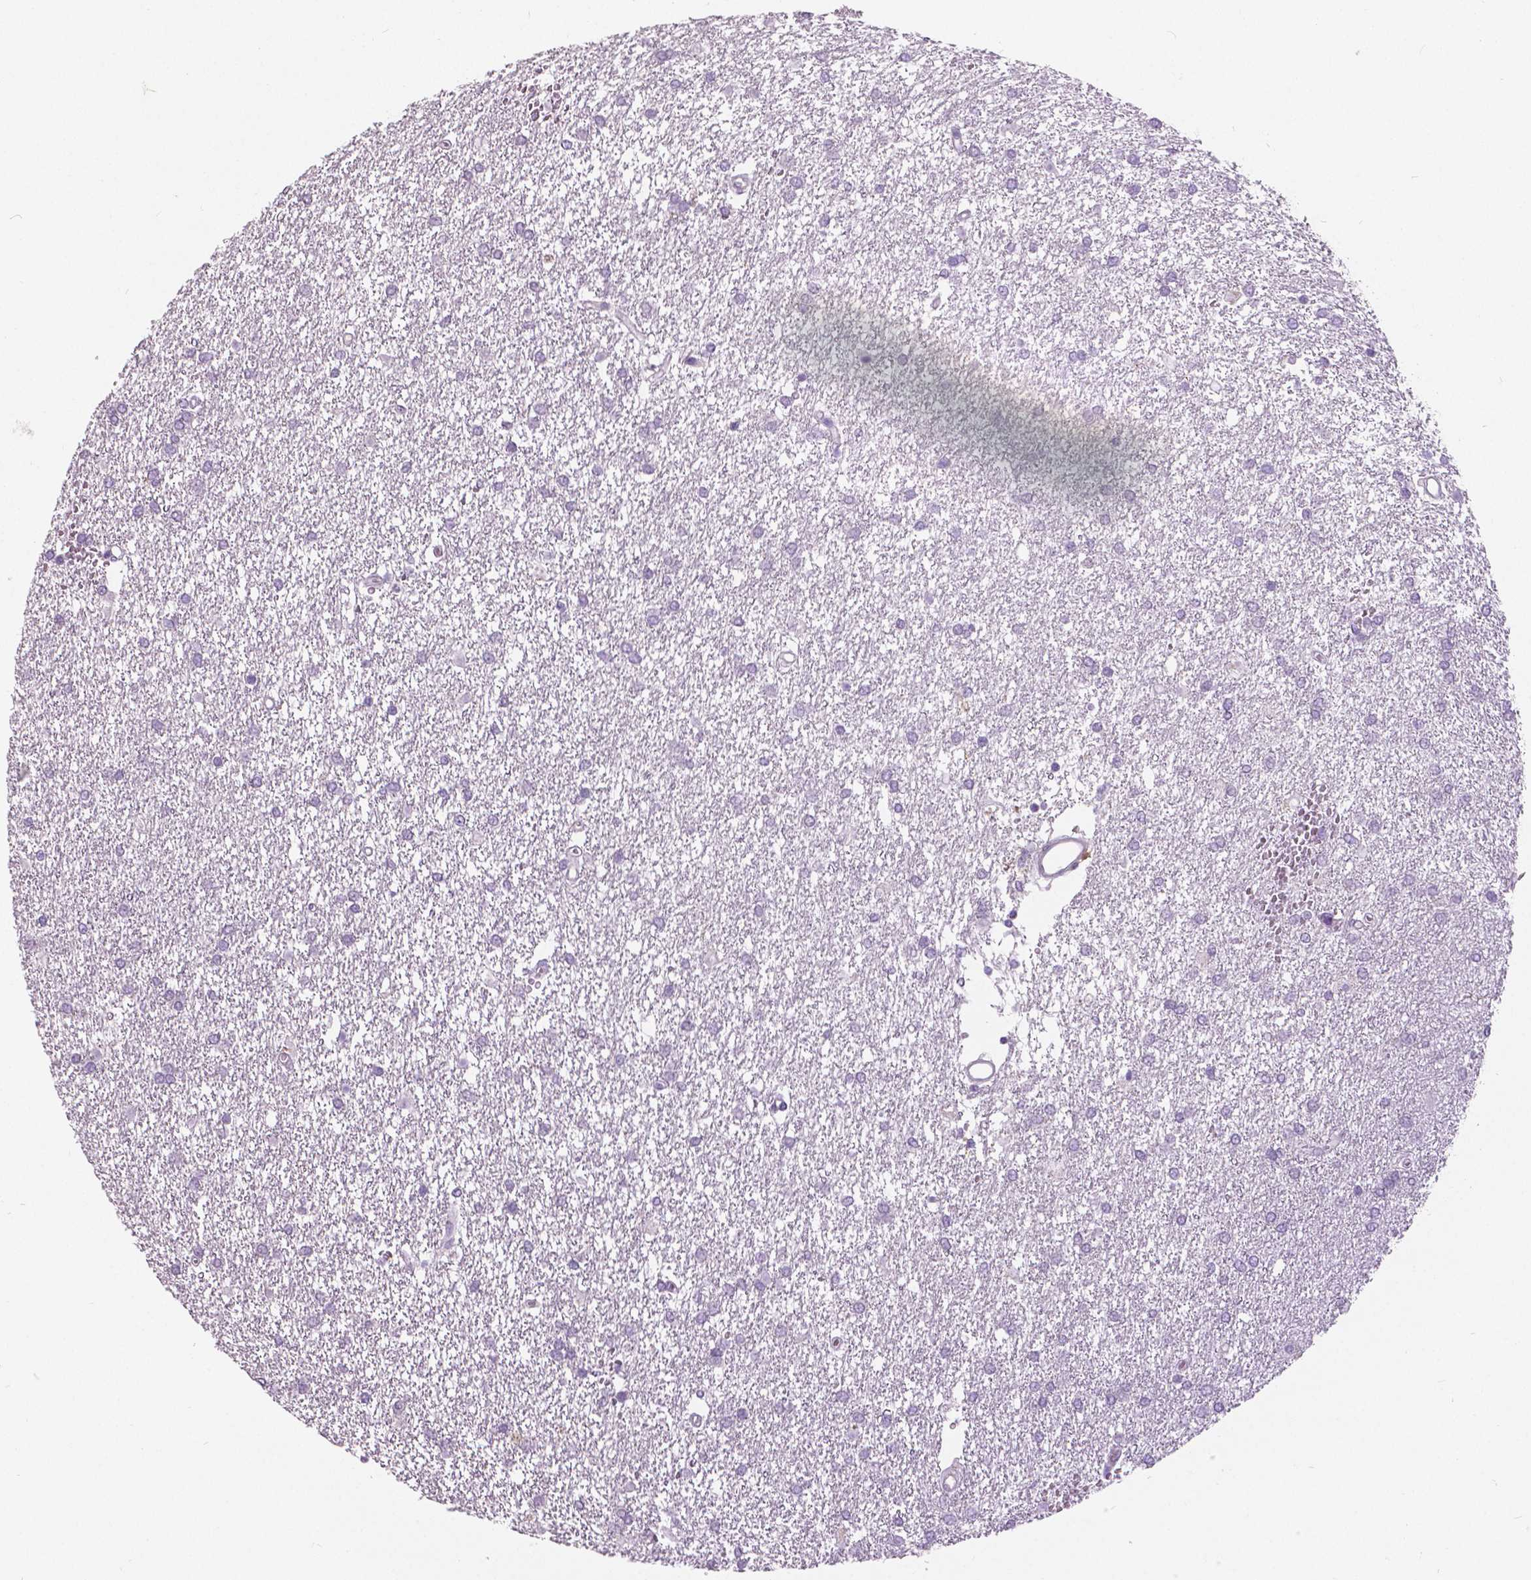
{"staining": {"intensity": "negative", "quantity": "none", "location": "none"}, "tissue": "glioma", "cell_type": "Tumor cells", "image_type": "cancer", "snomed": [{"axis": "morphology", "description": "Glioma, malignant, High grade"}, {"axis": "topography", "description": "Brain"}], "caption": "Image shows no significant protein staining in tumor cells of glioma.", "gene": "GRIN2A", "patient": {"sex": "female", "age": 61}}